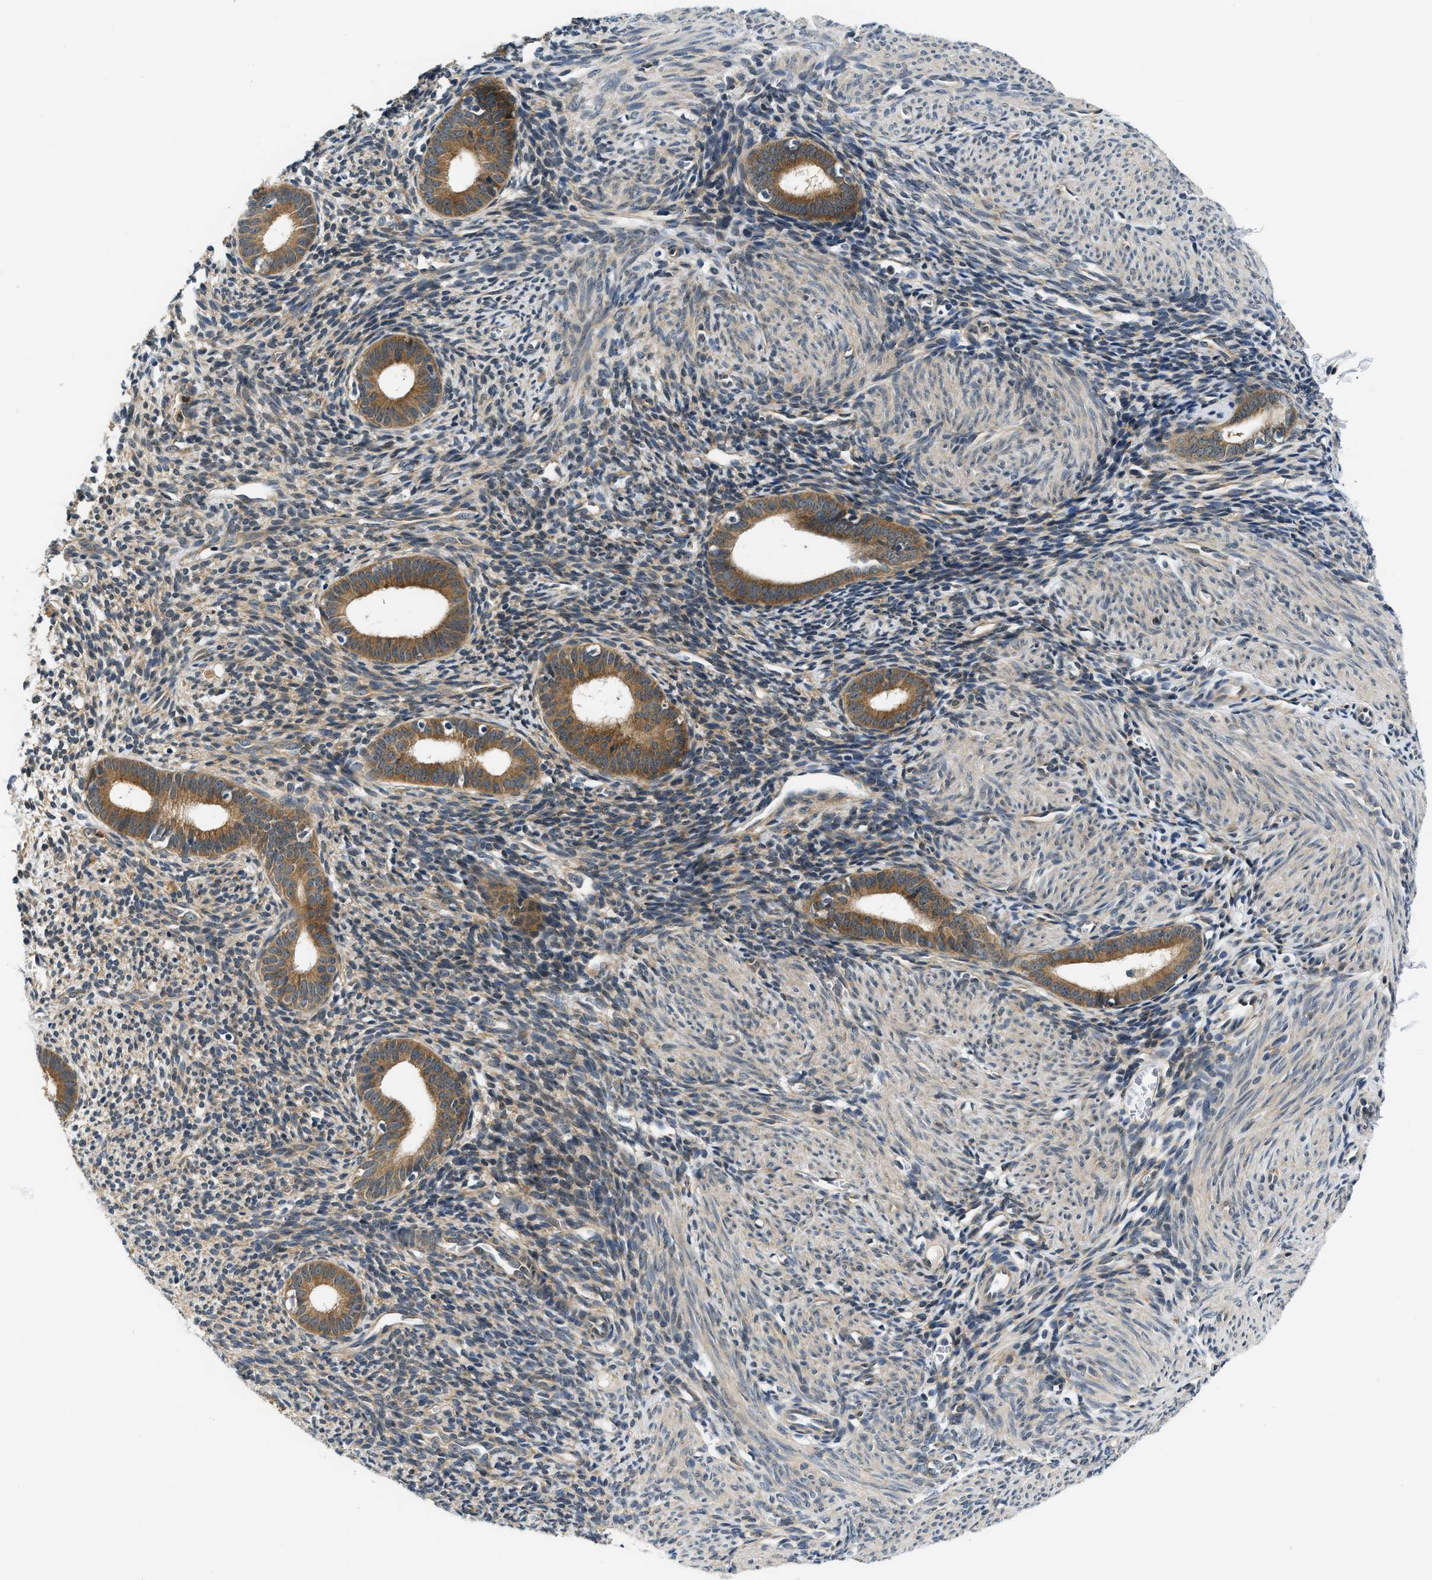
{"staining": {"intensity": "weak", "quantity": "<25%", "location": "cytoplasmic/membranous"}, "tissue": "endometrium", "cell_type": "Cells in endometrial stroma", "image_type": "normal", "snomed": [{"axis": "morphology", "description": "Normal tissue, NOS"}, {"axis": "morphology", "description": "Adenocarcinoma, NOS"}, {"axis": "topography", "description": "Endometrium"}], "caption": "Immunohistochemistry (IHC) of unremarkable human endometrium shows no positivity in cells in endometrial stroma.", "gene": "SMAD4", "patient": {"sex": "female", "age": 57}}